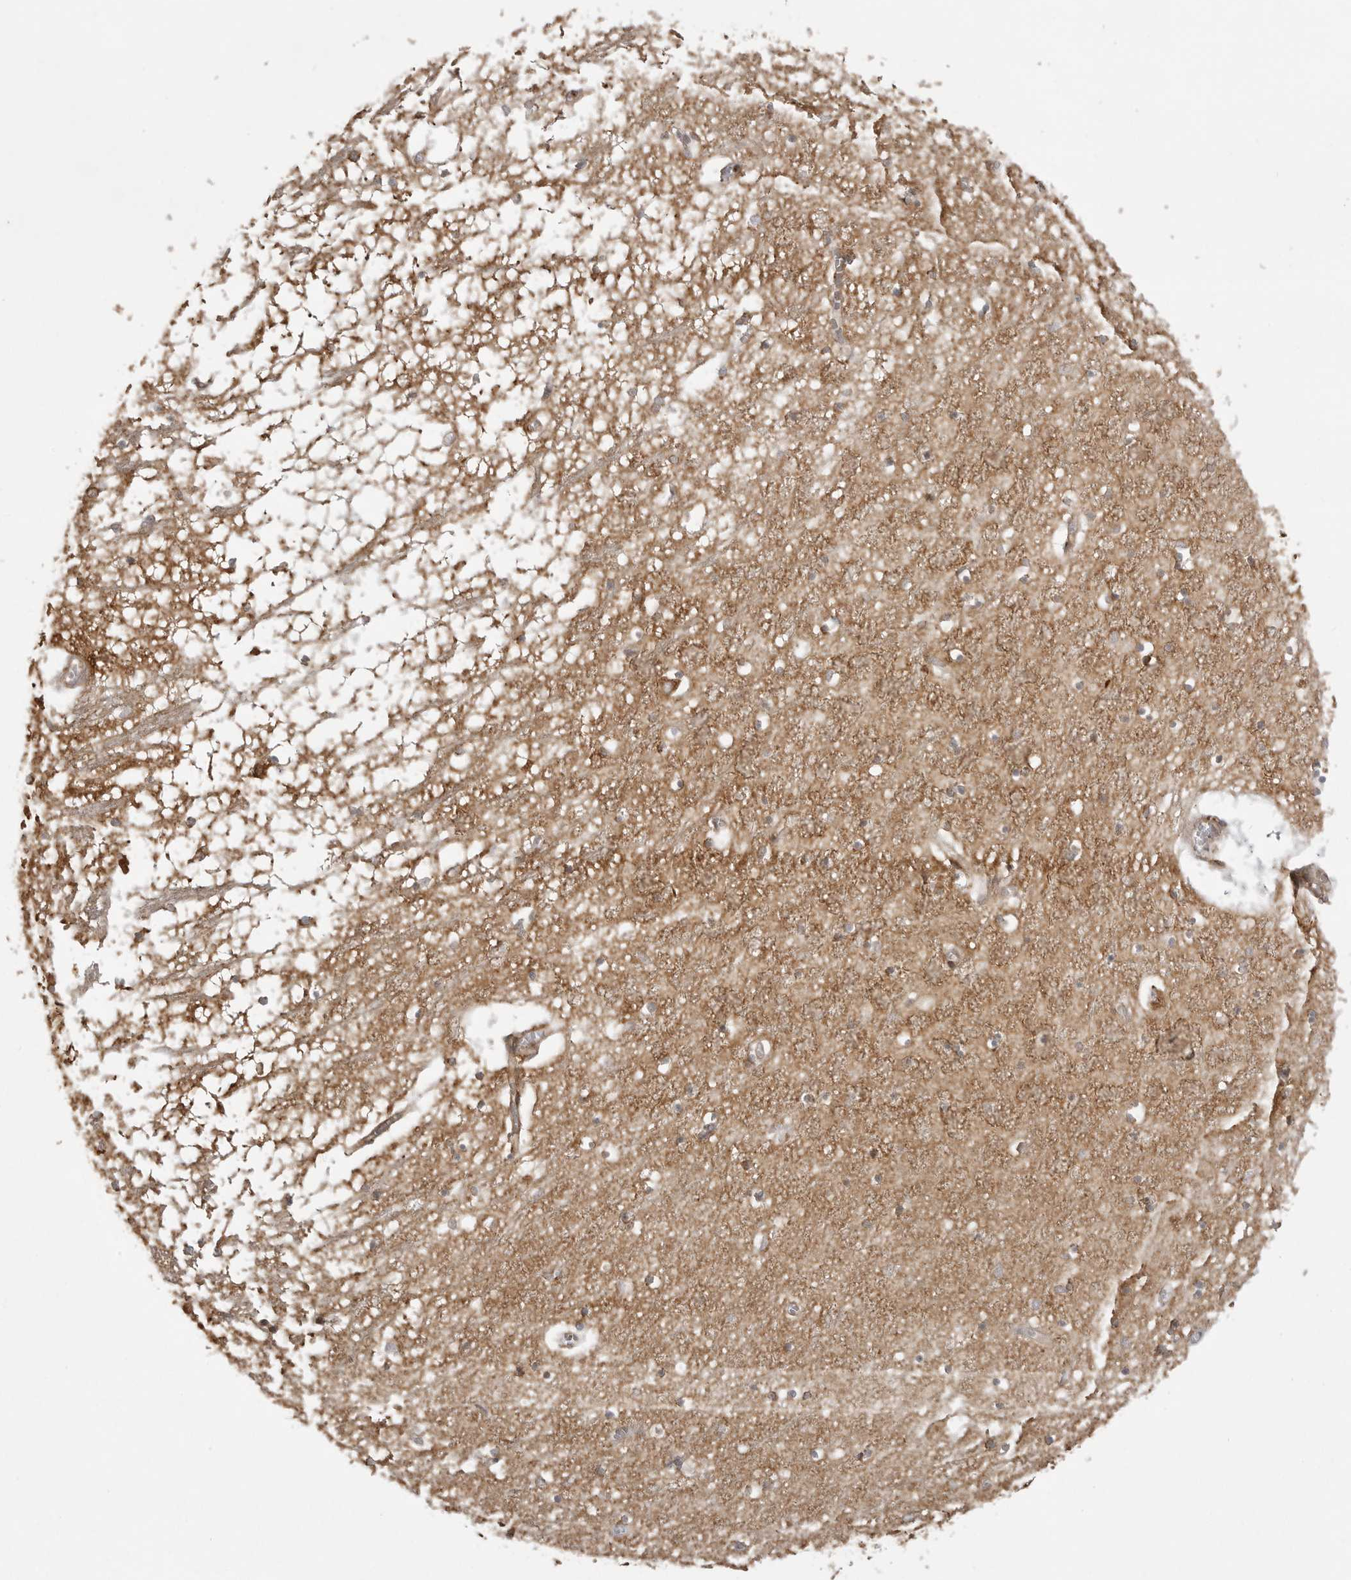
{"staining": {"intensity": "moderate", "quantity": "<25%", "location": "cytoplasmic/membranous"}, "tissue": "hippocampus", "cell_type": "Glial cells", "image_type": "normal", "snomed": [{"axis": "morphology", "description": "Normal tissue, NOS"}, {"axis": "topography", "description": "Hippocampus"}], "caption": "Moderate cytoplasmic/membranous staining is present in about <25% of glial cells in normal hippocampus. The staining was performed using DAB (3,3'-diaminobenzidine) to visualize the protein expression in brown, while the nuclei were stained in blue with hematoxylin (Magnification: 20x).", "gene": "FAT3", "patient": {"sex": "male", "age": 70}}